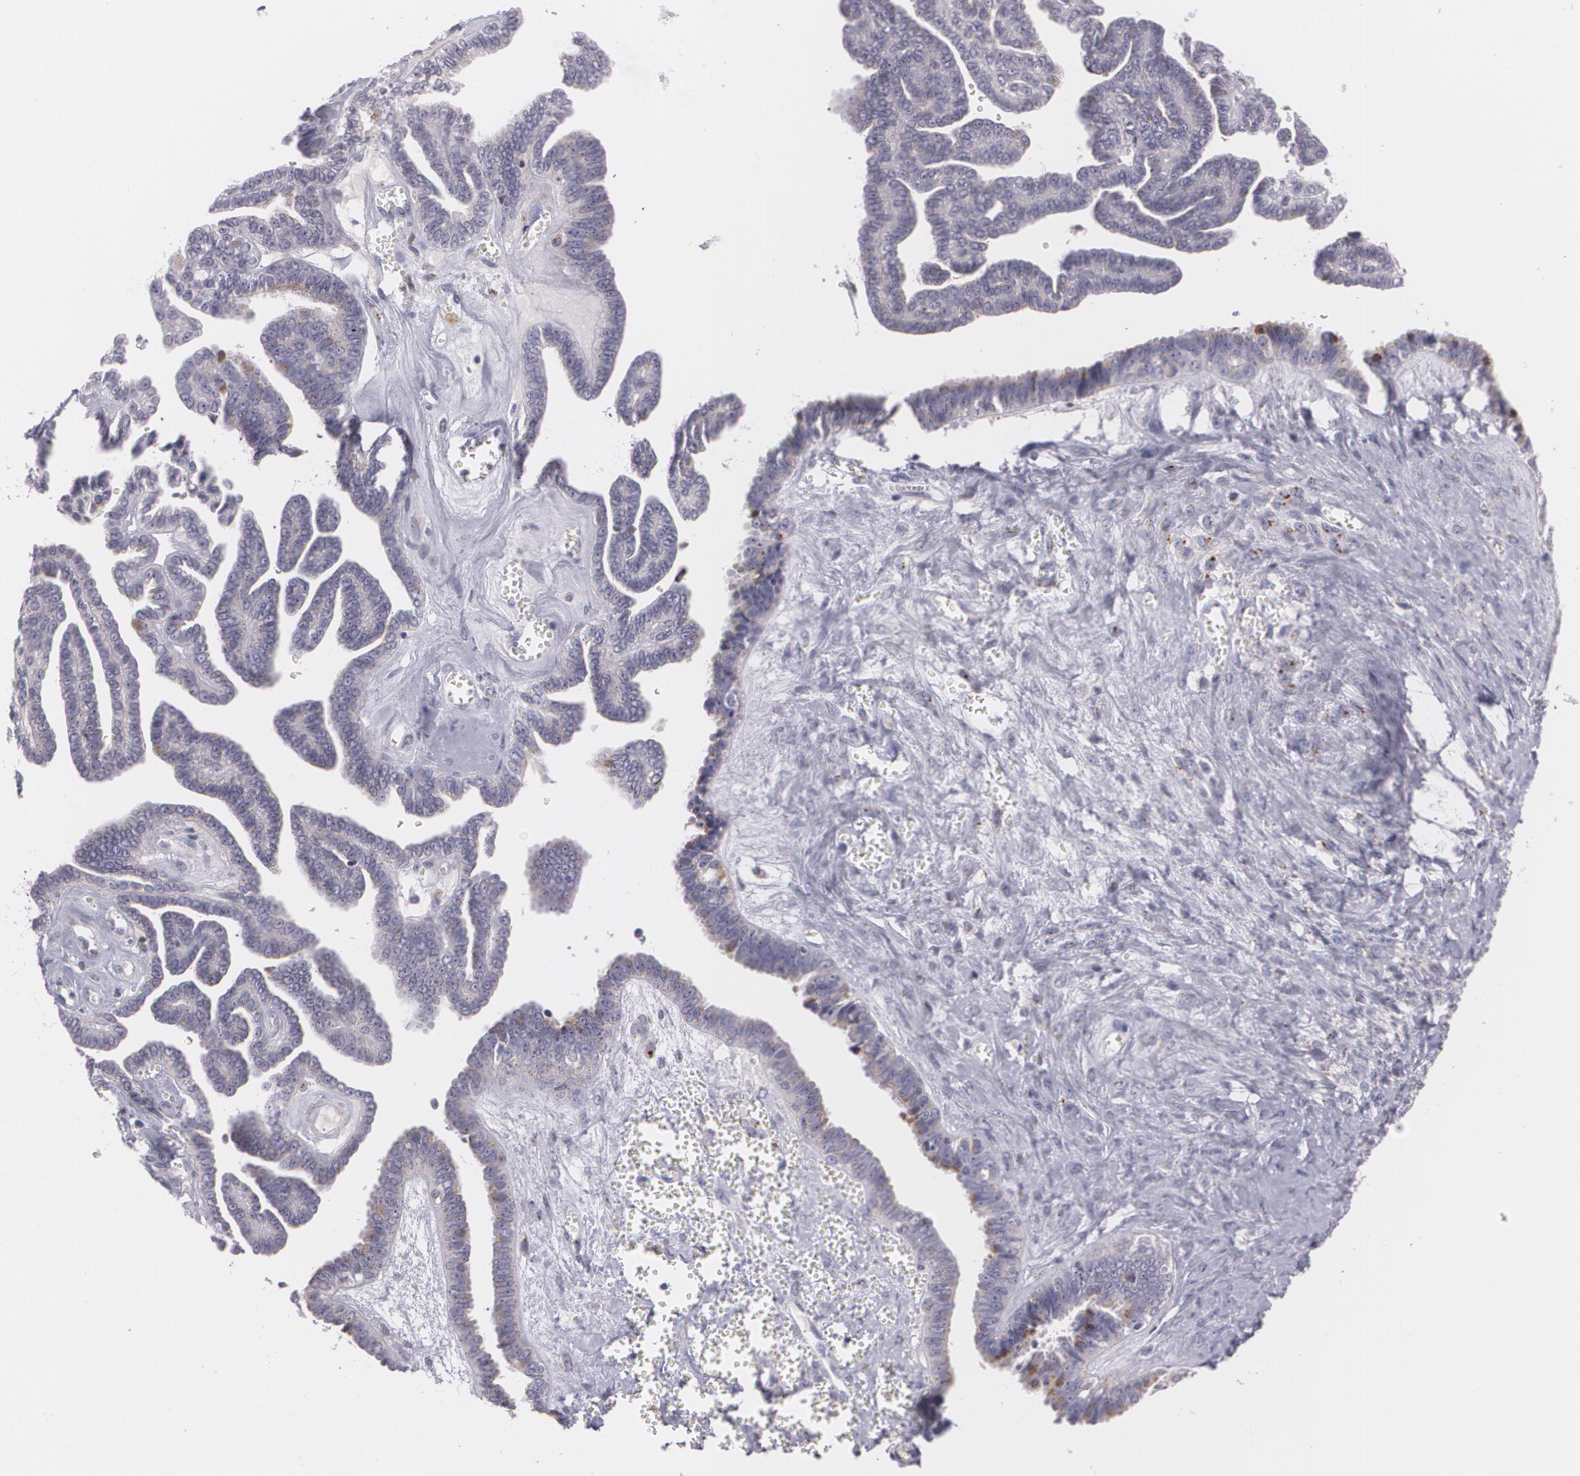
{"staining": {"intensity": "moderate", "quantity": "<25%", "location": "cytoplasmic/membranous"}, "tissue": "ovarian cancer", "cell_type": "Tumor cells", "image_type": "cancer", "snomed": [{"axis": "morphology", "description": "Cystadenocarcinoma, serous, NOS"}, {"axis": "topography", "description": "Ovary"}], "caption": "Brown immunohistochemical staining in ovarian cancer (serous cystadenocarcinoma) reveals moderate cytoplasmic/membranous staining in approximately <25% of tumor cells.", "gene": "CILK1", "patient": {"sex": "female", "age": 71}}